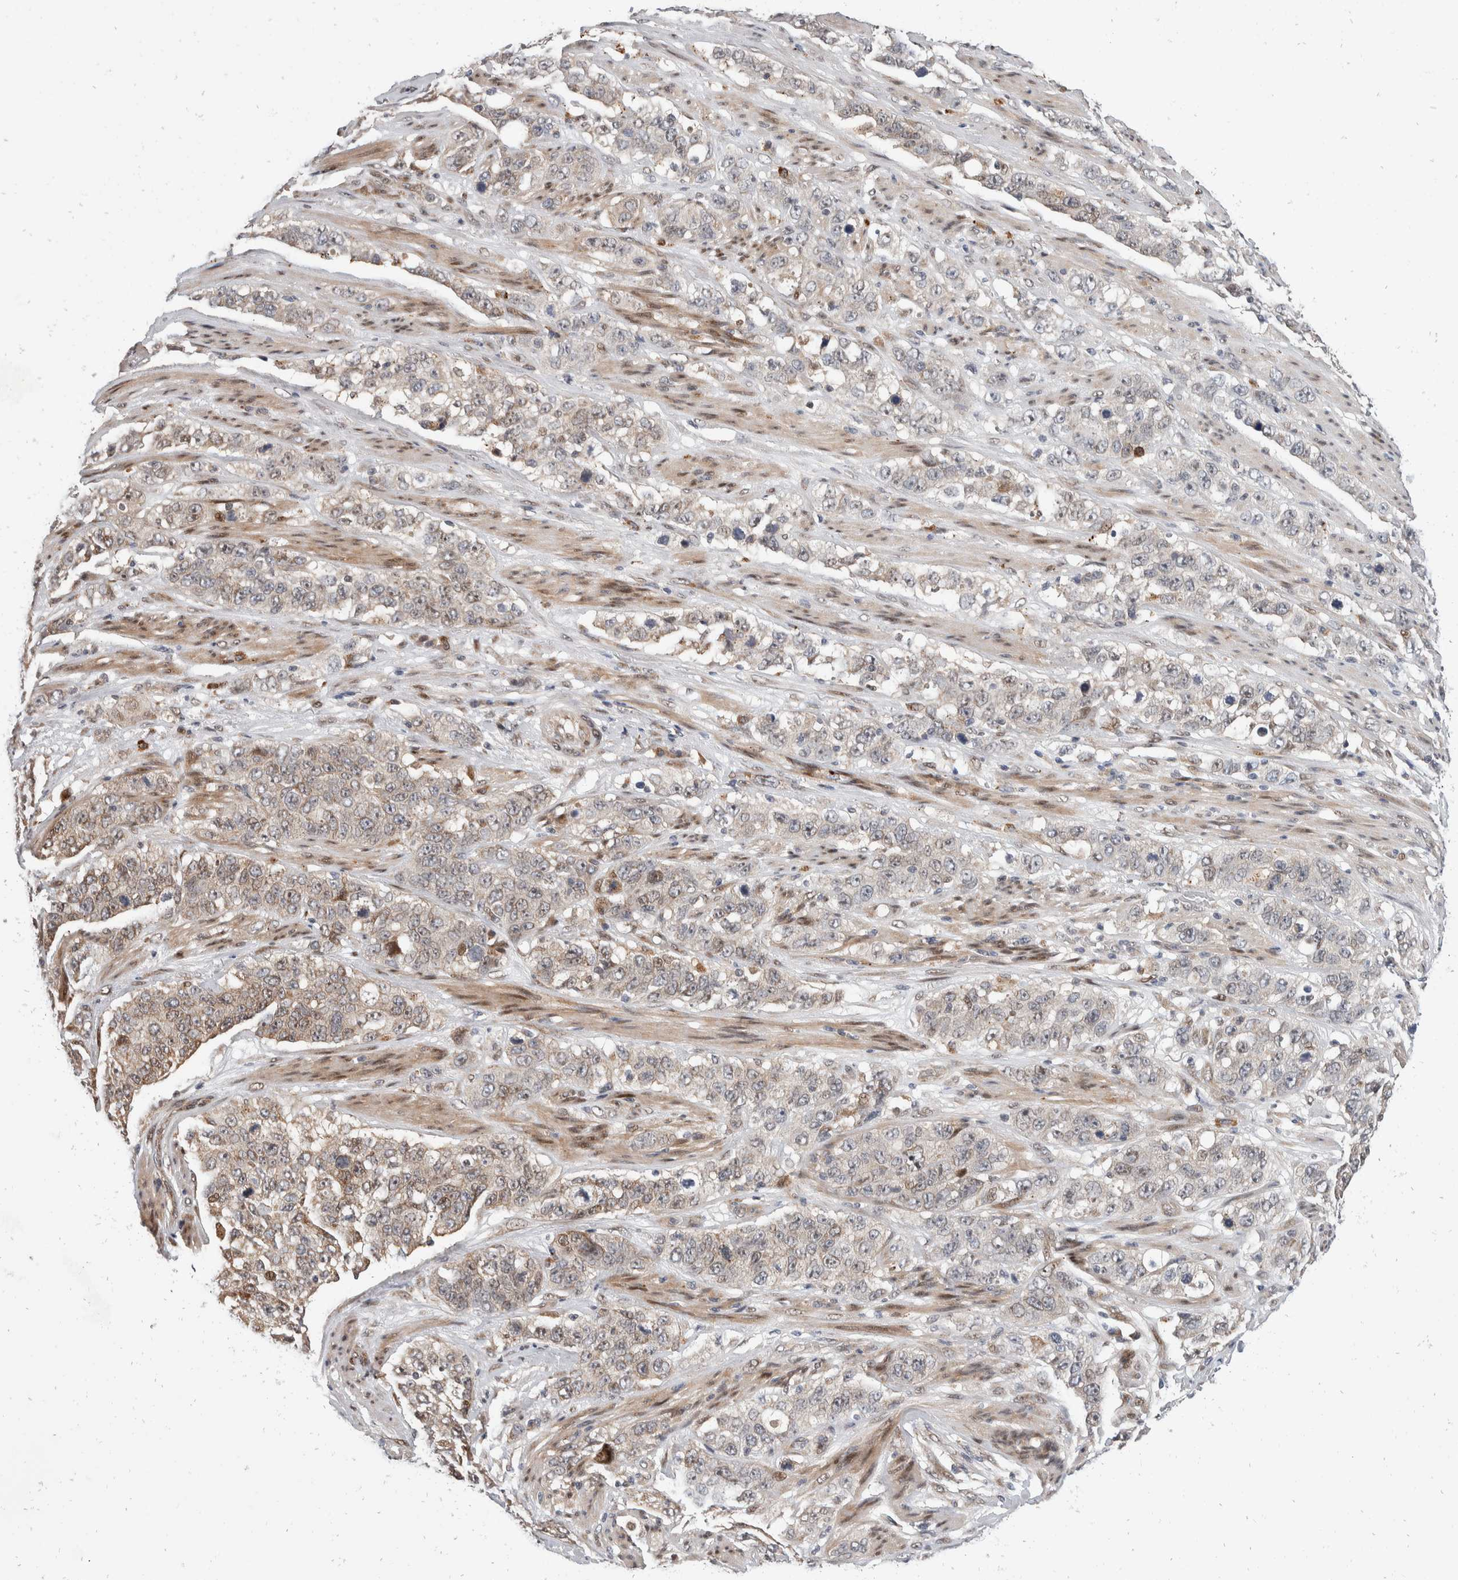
{"staining": {"intensity": "weak", "quantity": "25%-75%", "location": "cytoplasmic/membranous,nuclear"}, "tissue": "stomach cancer", "cell_type": "Tumor cells", "image_type": "cancer", "snomed": [{"axis": "morphology", "description": "Adenocarcinoma, NOS"}, {"axis": "topography", "description": "Stomach"}], "caption": "A brown stain shows weak cytoplasmic/membranous and nuclear expression of a protein in stomach adenocarcinoma tumor cells.", "gene": "ZNF703", "patient": {"sex": "male", "age": 48}}